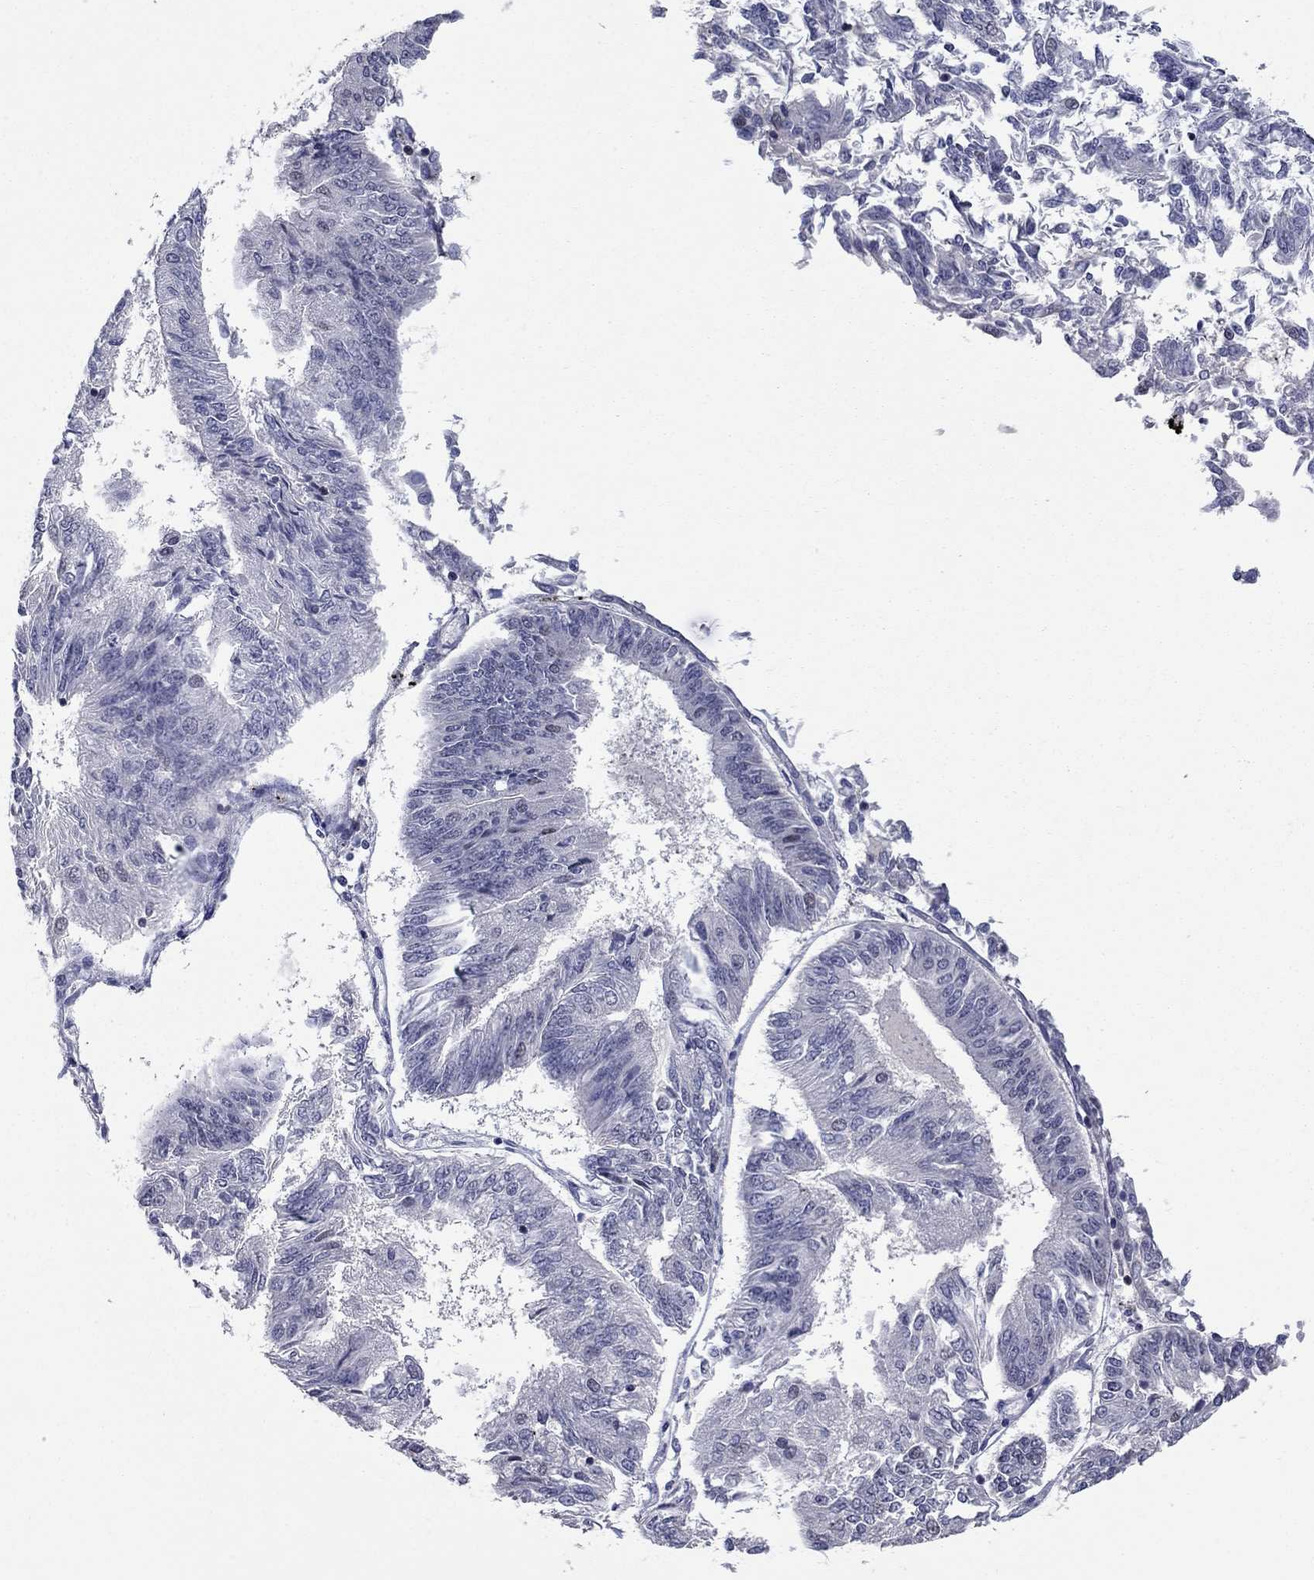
{"staining": {"intensity": "negative", "quantity": "none", "location": "none"}, "tissue": "endometrial cancer", "cell_type": "Tumor cells", "image_type": "cancer", "snomed": [{"axis": "morphology", "description": "Adenocarcinoma, NOS"}, {"axis": "topography", "description": "Endometrium"}], "caption": "Immunohistochemistry (IHC) photomicrograph of human endometrial cancer (adenocarcinoma) stained for a protein (brown), which exhibits no staining in tumor cells.", "gene": "TAF9", "patient": {"sex": "female", "age": 58}}